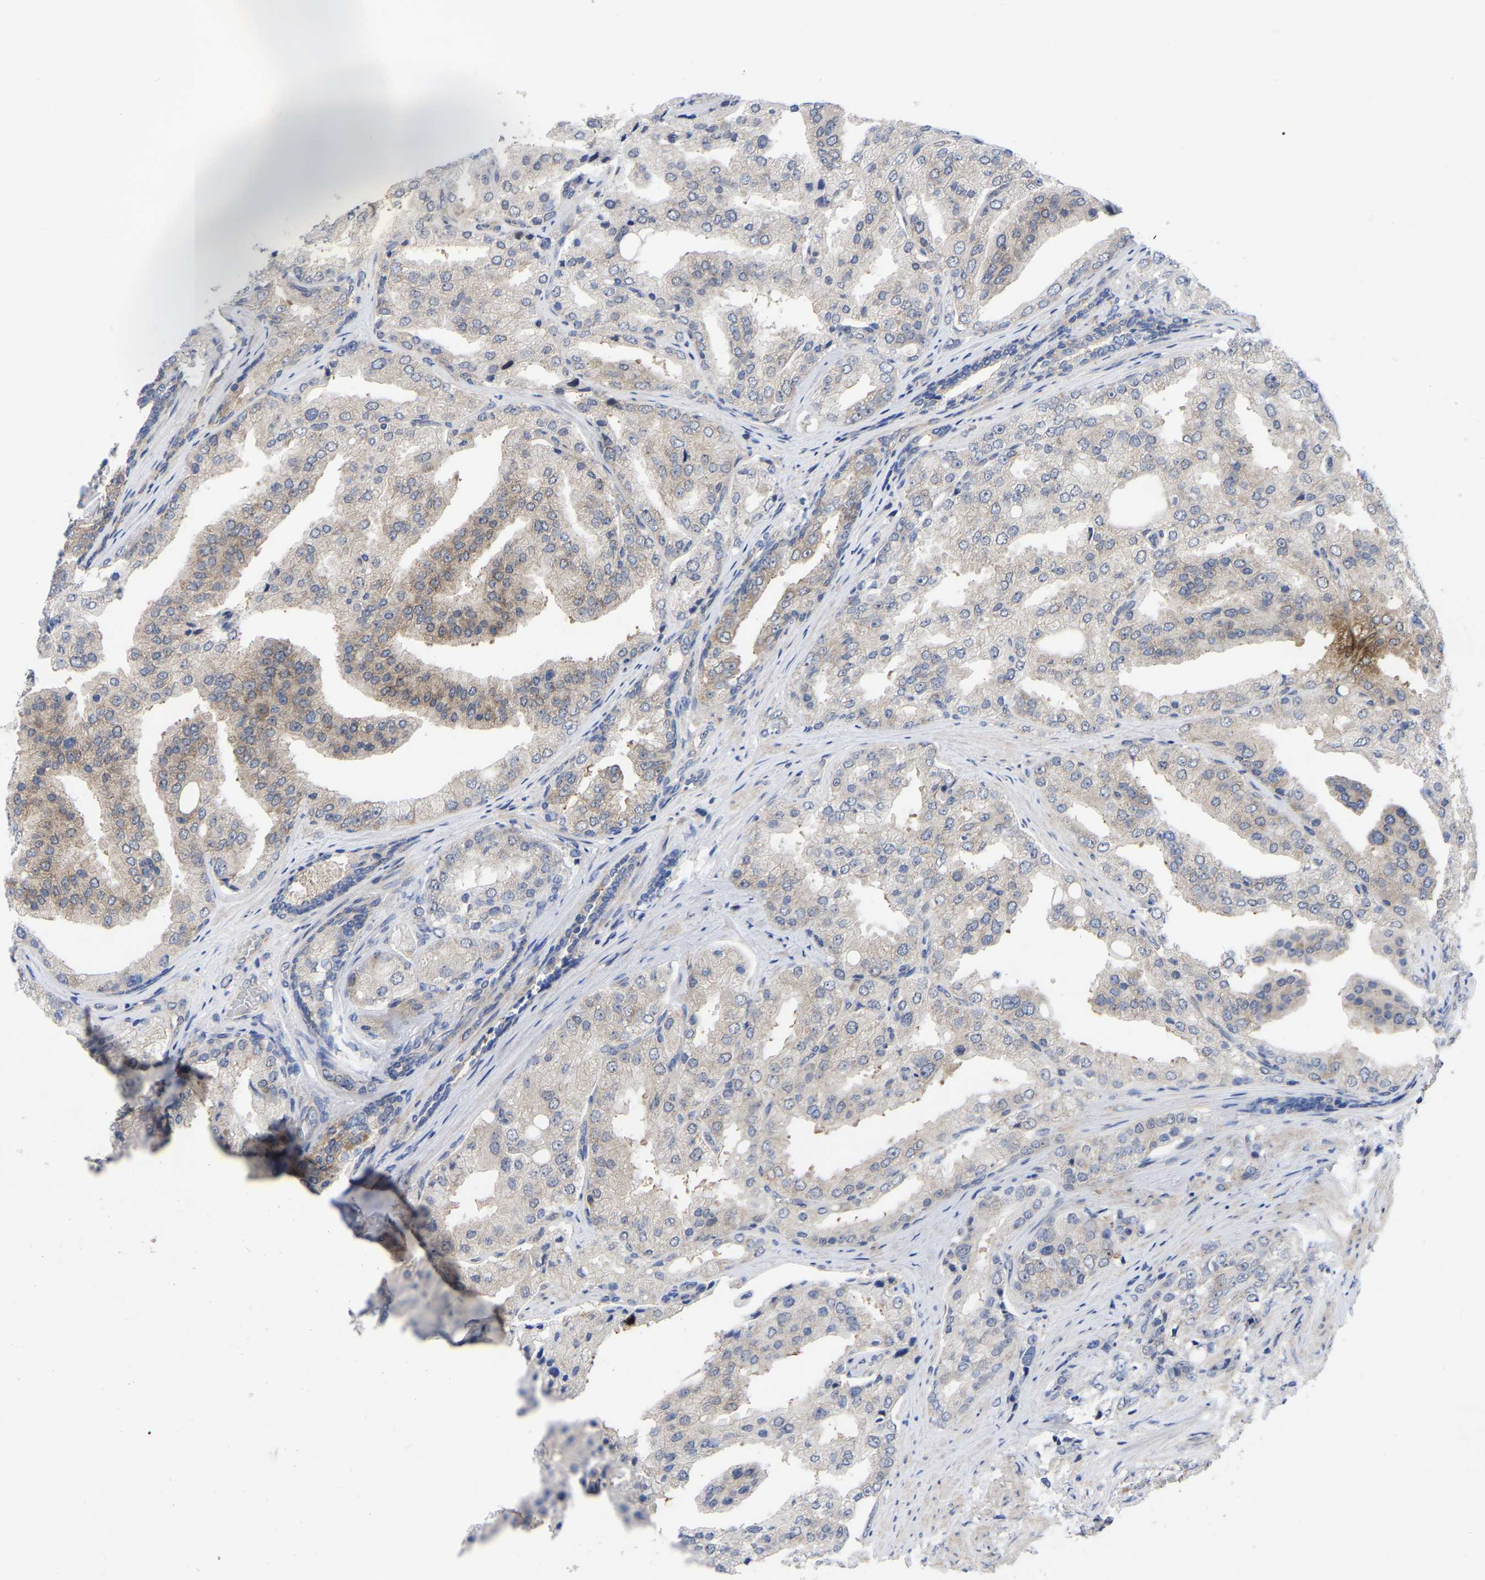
{"staining": {"intensity": "weak", "quantity": "<25%", "location": "cytoplasmic/membranous"}, "tissue": "prostate cancer", "cell_type": "Tumor cells", "image_type": "cancer", "snomed": [{"axis": "morphology", "description": "Adenocarcinoma, High grade"}, {"axis": "topography", "description": "Prostate"}], "caption": "Prostate cancer (adenocarcinoma (high-grade)) was stained to show a protein in brown. There is no significant positivity in tumor cells.", "gene": "TCP1", "patient": {"sex": "male", "age": 50}}